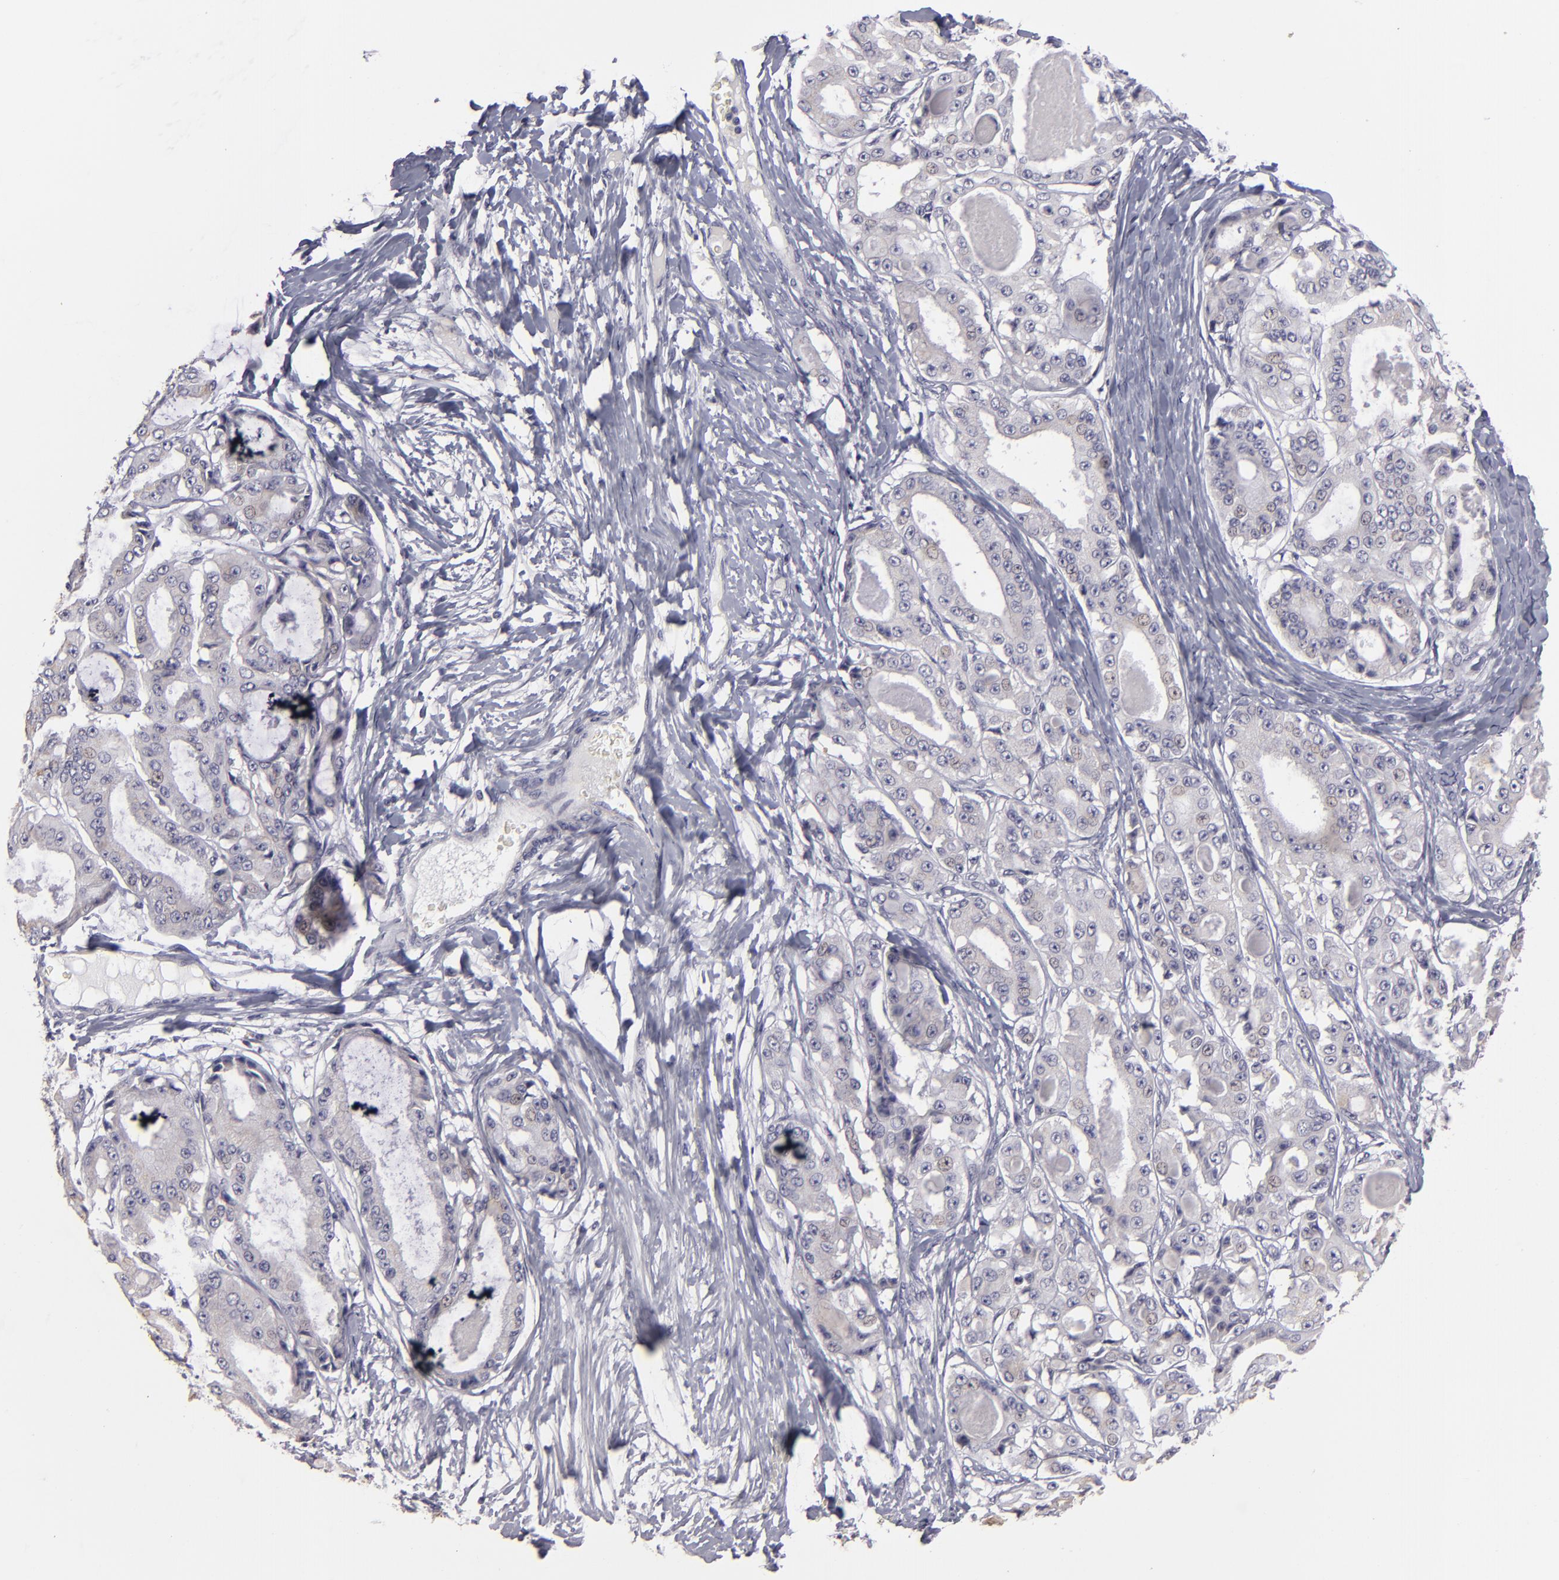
{"staining": {"intensity": "negative", "quantity": "none", "location": "none"}, "tissue": "ovarian cancer", "cell_type": "Tumor cells", "image_type": "cancer", "snomed": [{"axis": "morphology", "description": "Carcinoma, endometroid"}, {"axis": "topography", "description": "Ovary"}], "caption": "IHC image of human ovarian cancer (endometroid carcinoma) stained for a protein (brown), which reveals no expression in tumor cells.", "gene": "DLG4", "patient": {"sex": "female", "age": 61}}